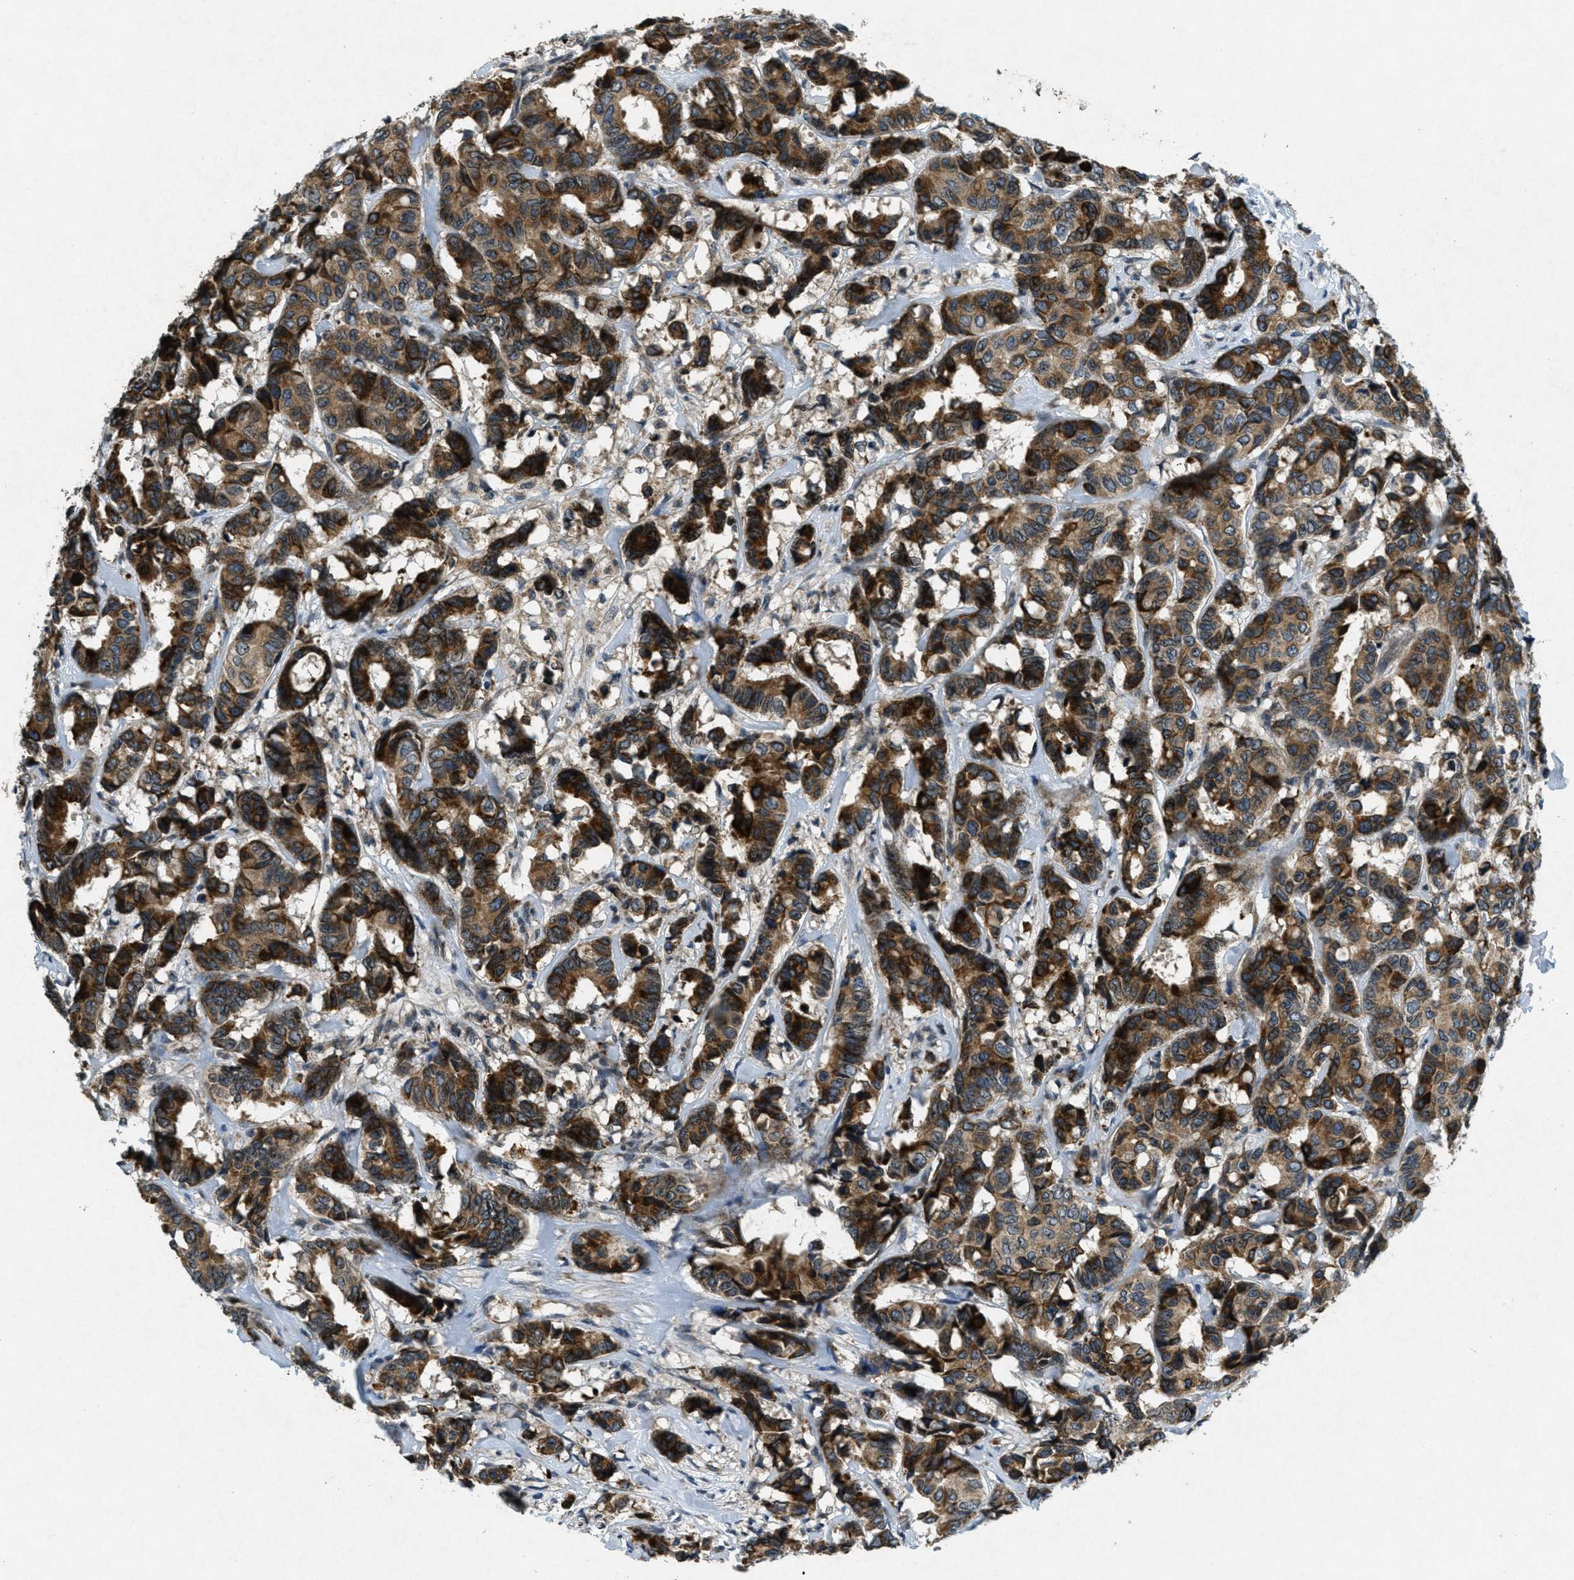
{"staining": {"intensity": "strong", "quantity": ">75%", "location": "cytoplasmic/membranous"}, "tissue": "breast cancer", "cell_type": "Tumor cells", "image_type": "cancer", "snomed": [{"axis": "morphology", "description": "Duct carcinoma"}, {"axis": "topography", "description": "Breast"}], "caption": "Protein staining of invasive ductal carcinoma (breast) tissue exhibits strong cytoplasmic/membranous positivity in about >75% of tumor cells.", "gene": "RAB3D", "patient": {"sex": "female", "age": 87}}